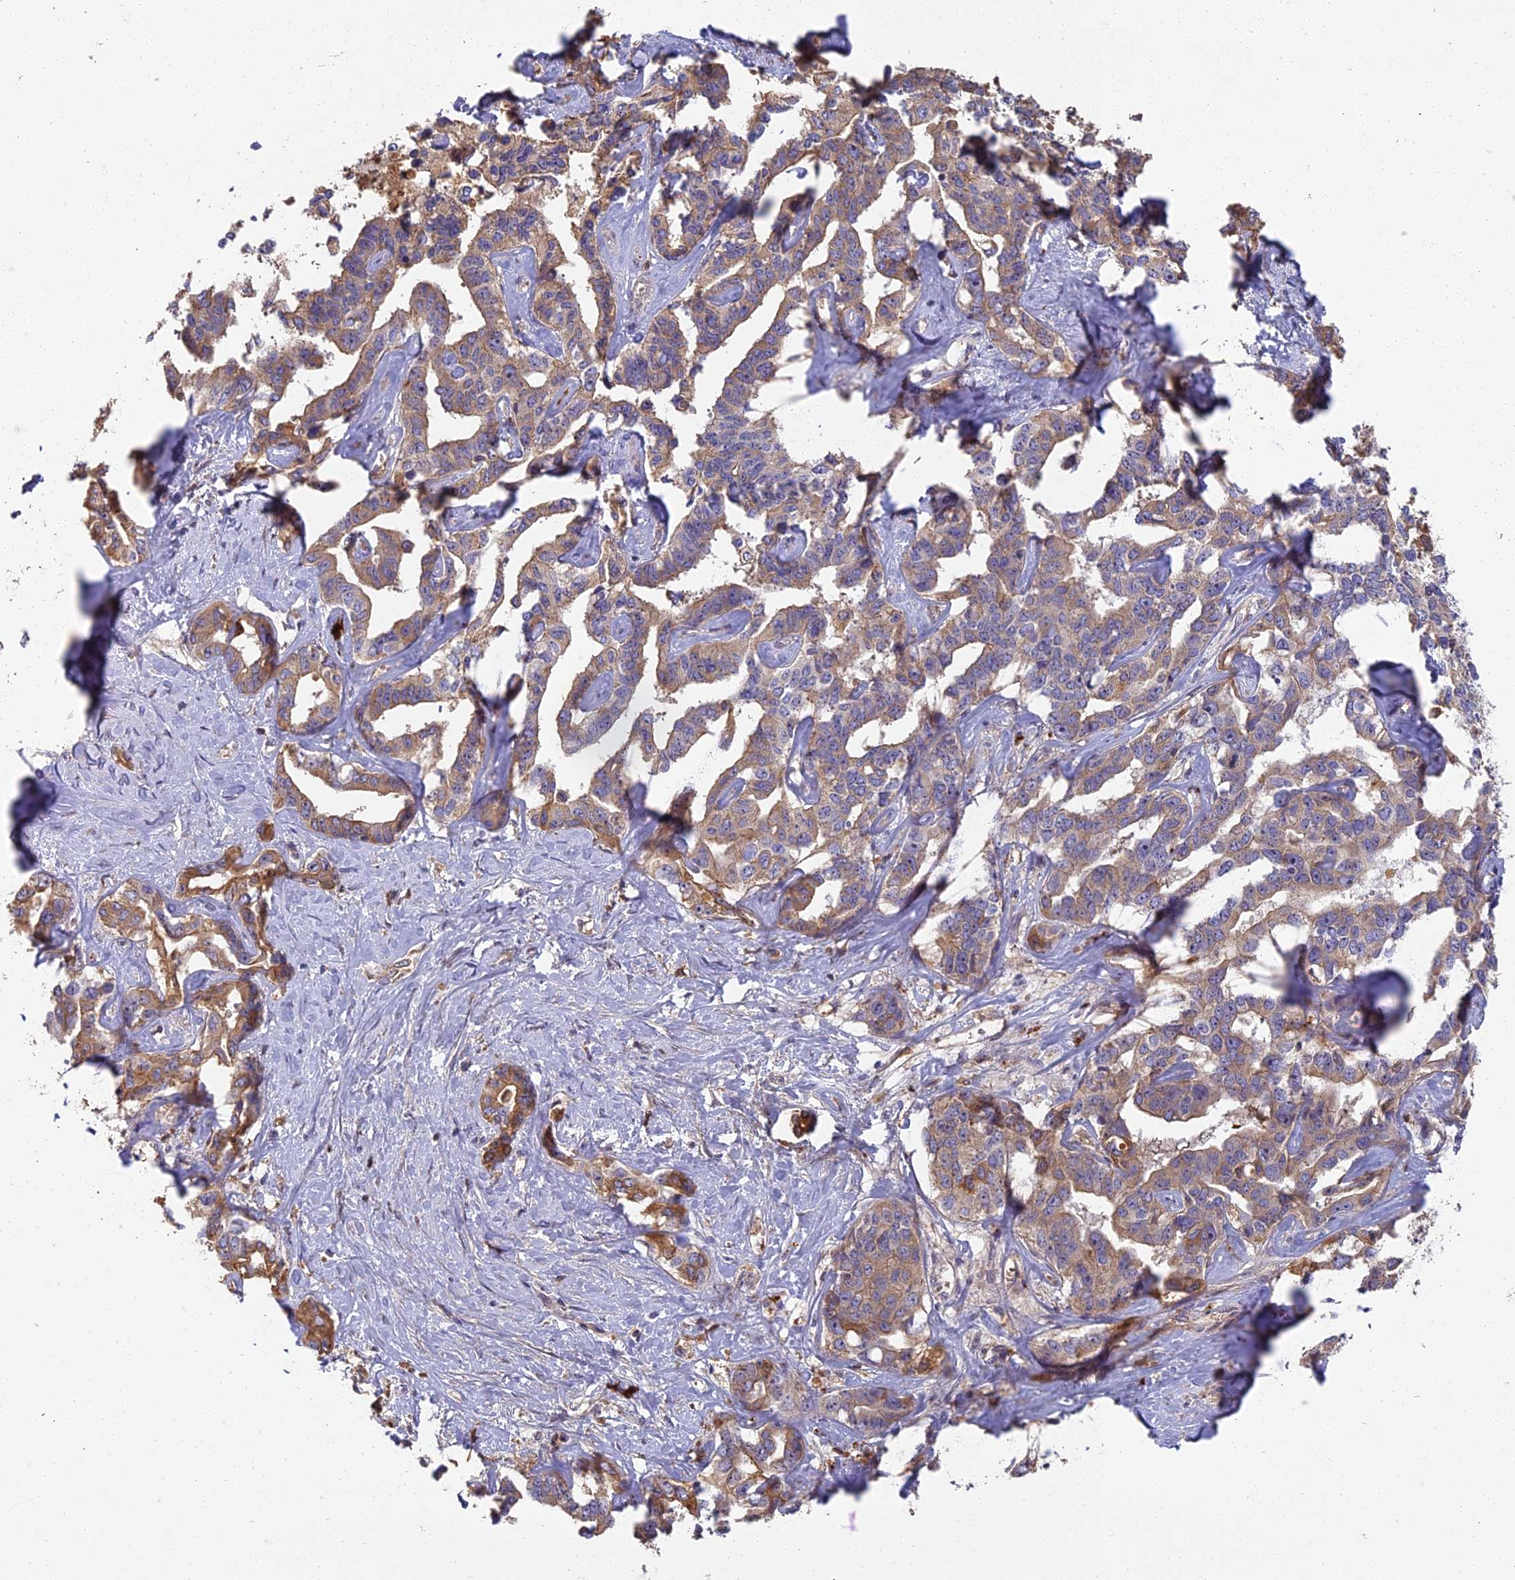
{"staining": {"intensity": "moderate", "quantity": "25%-75%", "location": "cytoplasmic/membranous"}, "tissue": "liver cancer", "cell_type": "Tumor cells", "image_type": "cancer", "snomed": [{"axis": "morphology", "description": "Cholangiocarcinoma"}, {"axis": "topography", "description": "Liver"}], "caption": "There is medium levels of moderate cytoplasmic/membranous expression in tumor cells of liver cancer, as demonstrated by immunohistochemical staining (brown color).", "gene": "ERMAP", "patient": {"sex": "male", "age": 59}}